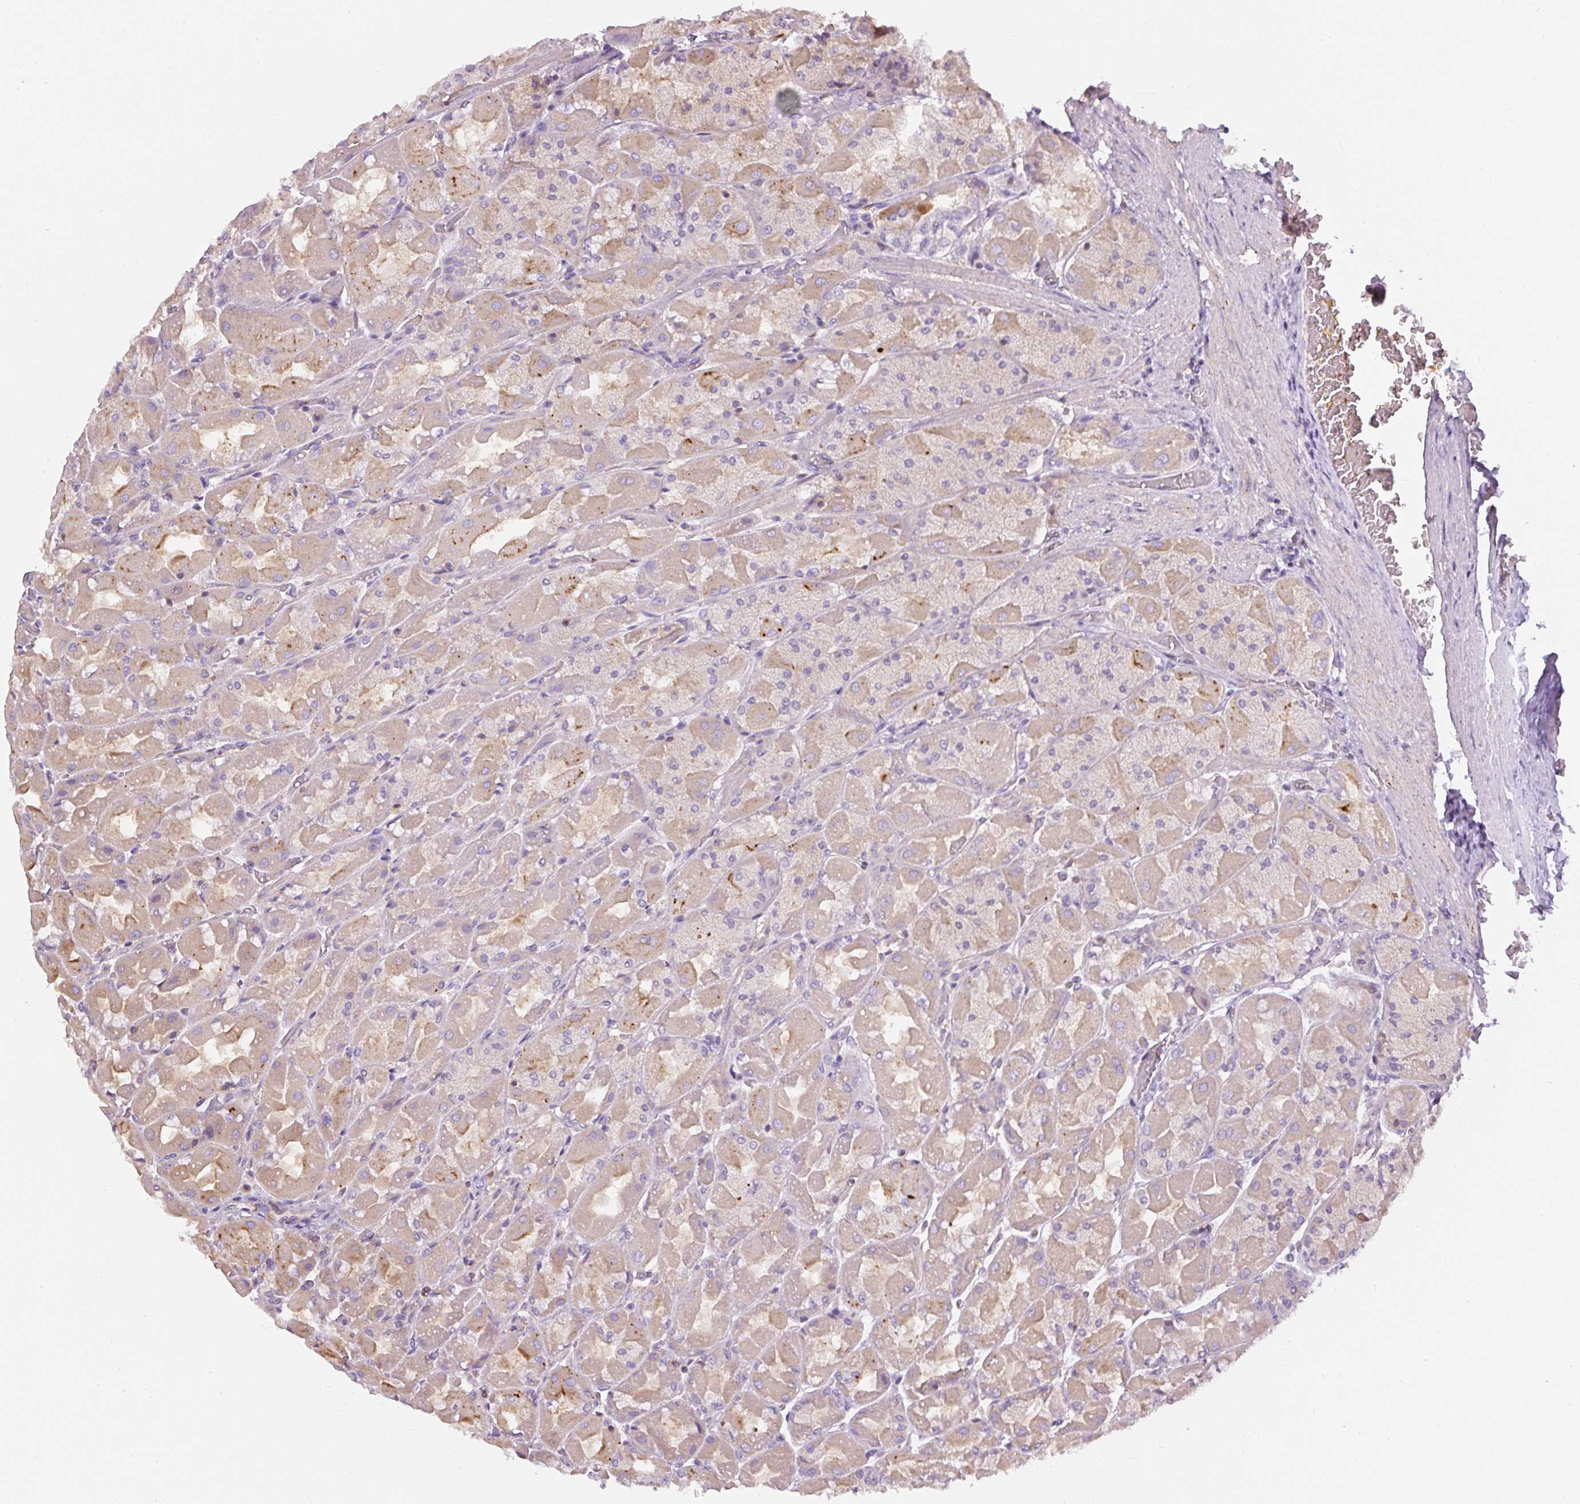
{"staining": {"intensity": "moderate", "quantity": "25%-75%", "location": "cytoplasmic/membranous"}, "tissue": "stomach", "cell_type": "Glandular cells", "image_type": "normal", "snomed": [{"axis": "morphology", "description": "Normal tissue, NOS"}, {"axis": "topography", "description": "Stomach"}], "caption": "Immunohistochemistry (IHC) of benign stomach demonstrates medium levels of moderate cytoplasmic/membranous staining in approximately 25%-75% of glandular cells.", "gene": "PIP5KL1", "patient": {"sex": "female", "age": 61}}